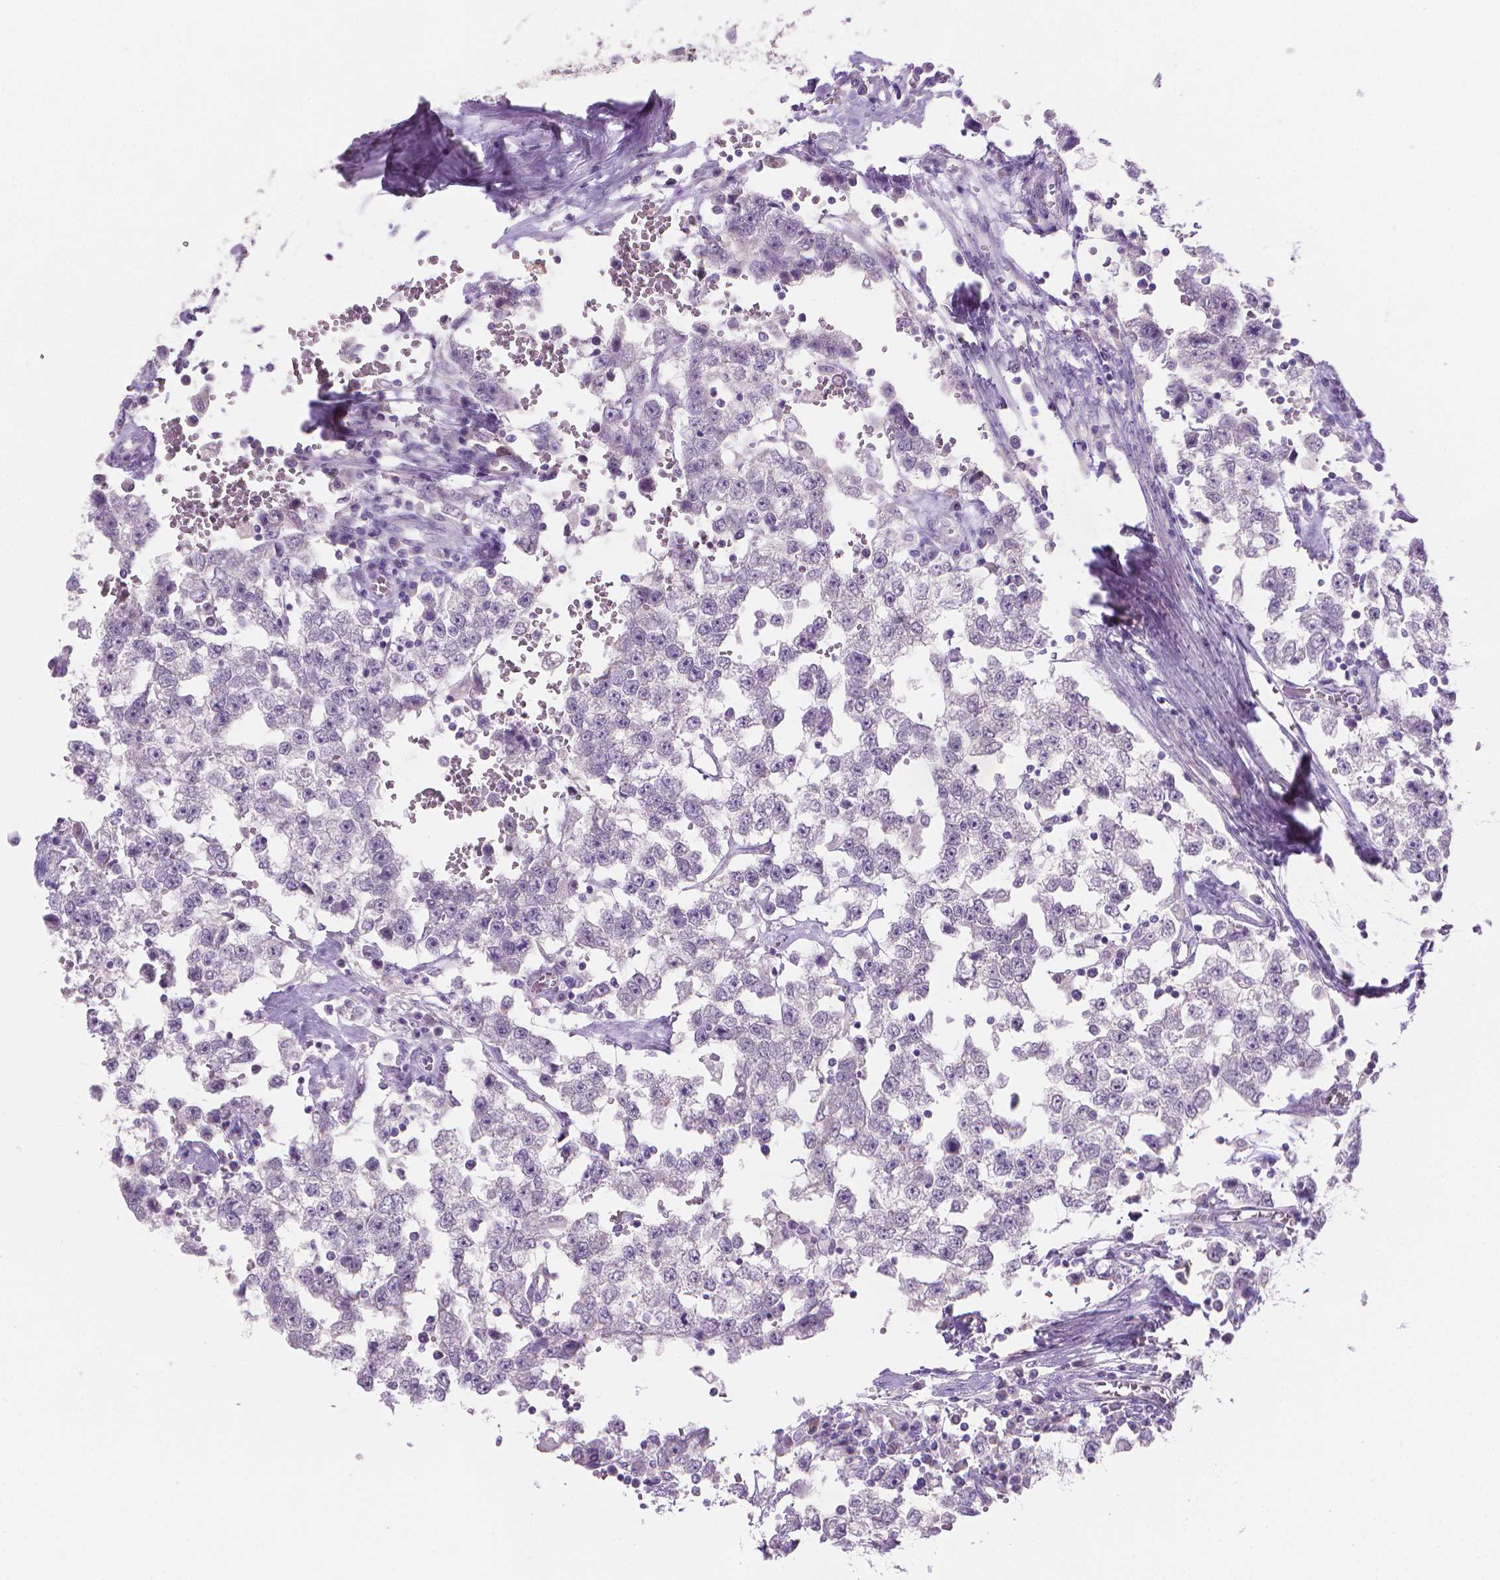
{"staining": {"intensity": "negative", "quantity": "none", "location": "none"}, "tissue": "testis cancer", "cell_type": "Tumor cells", "image_type": "cancer", "snomed": [{"axis": "morphology", "description": "Normal tissue, NOS"}, {"axis": "morphology", "description": "Seminoma, NOS"}, {"axis": "topography", "description": "Testis"}, {"axis": "topography", "description": "Epididymis"}], "caption": "Micrograph shows no significant protein expression in tumor cells of testis seminoma.", "gene": "GSDMA", "patient": {"sex": "male", "age": 34}}